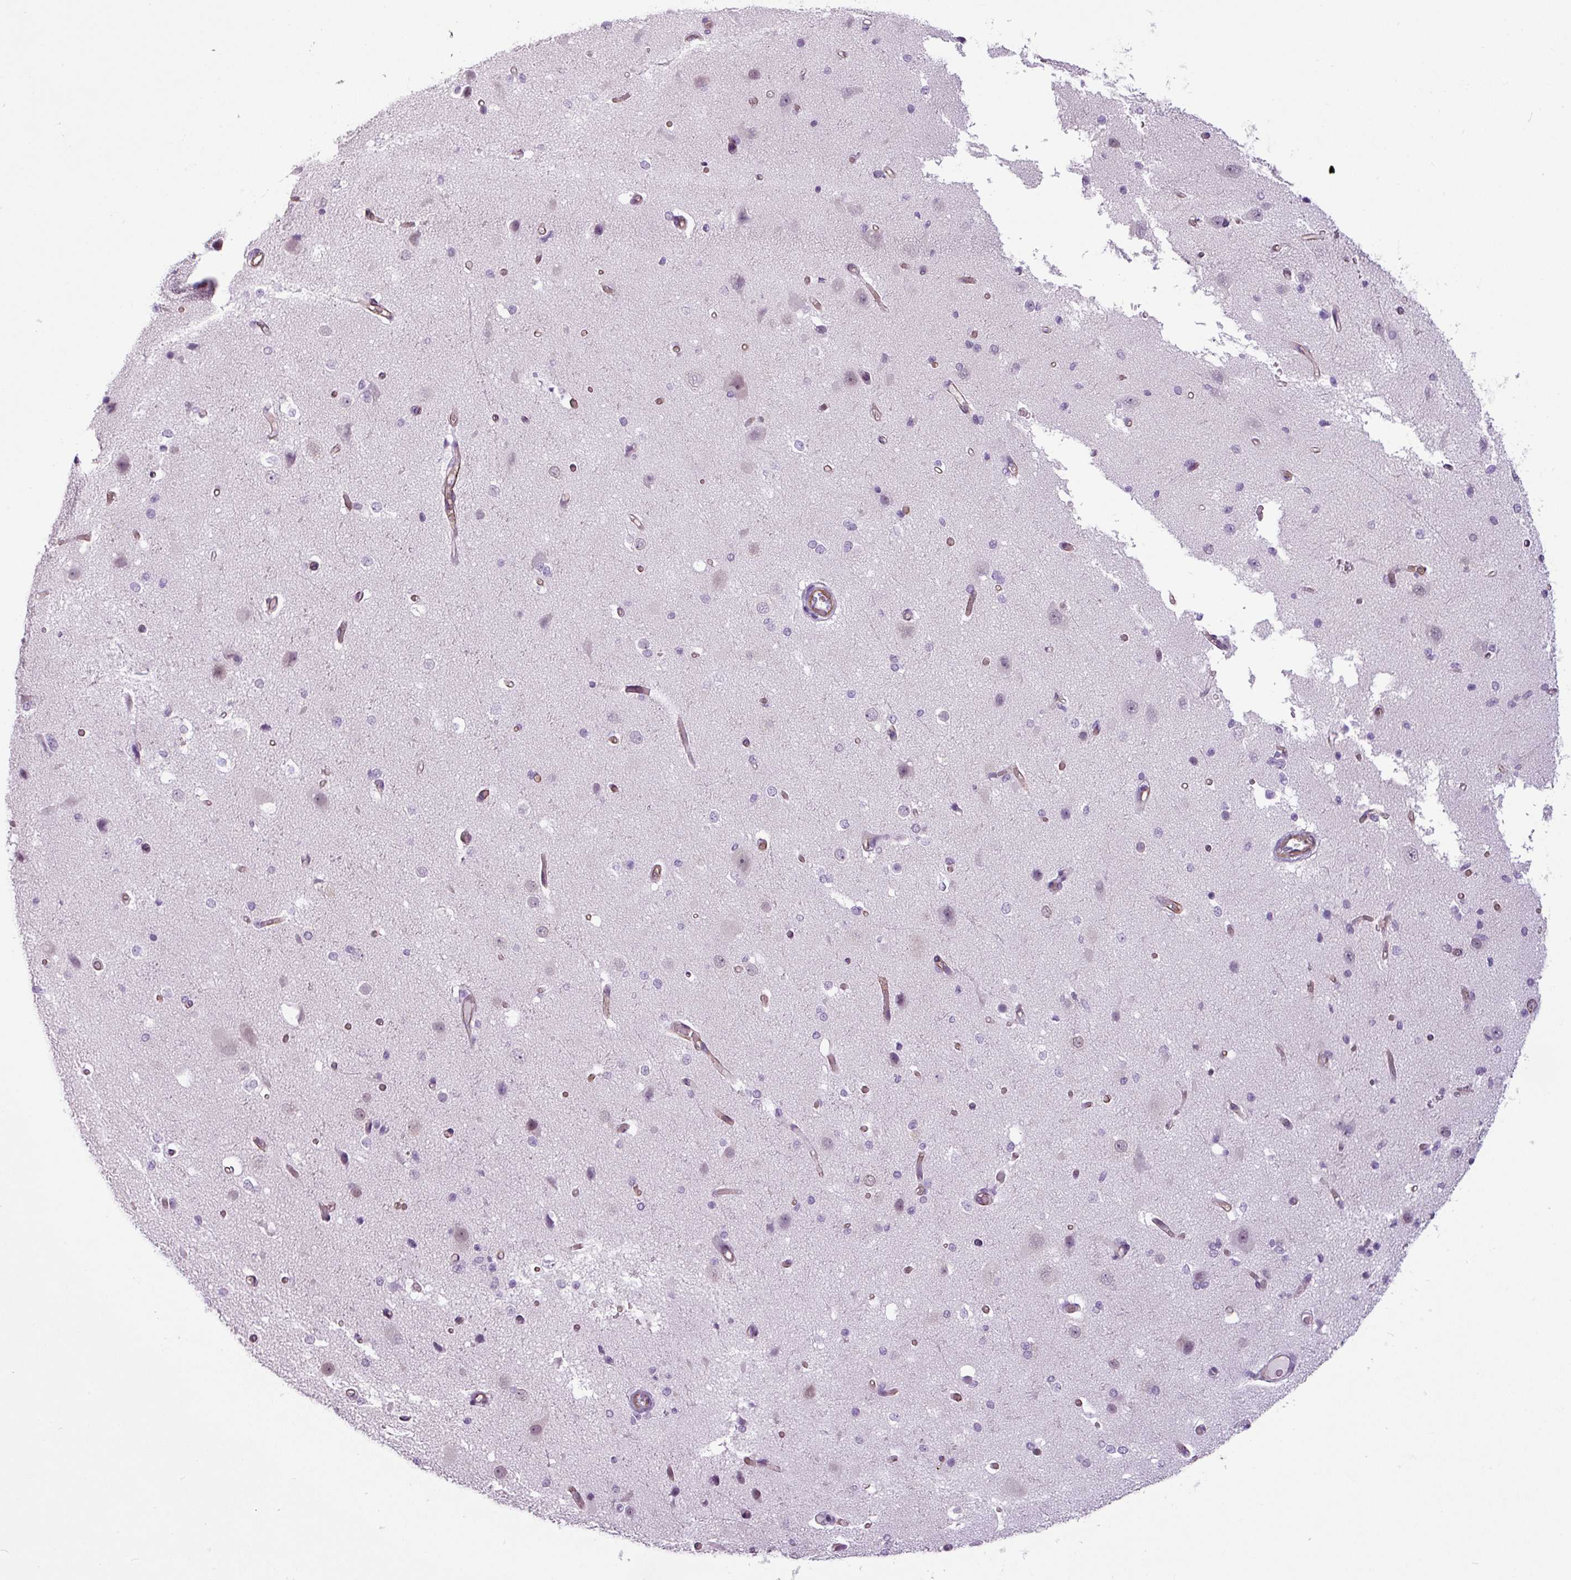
{"staining": {"intensity": "moderate", "quantity": "<25%", "location": "cytoplasmic/membranous"}, "tissue": "cerebral cortex", "cell_type": "Endothelial cells", "image_type": "normal", "snomed": [{"axis": "morphology", "description": "Normal tissue, NOS"}, {"axis": "morphology", "description": "Inflammation, NOS"}, {"axis": "topography", "description": "Cerebral cortex"}], "caption": "Moderate cytoplasmic/membranous expression is present in approximately <25% of endothelial cells in benign cerebral cortex.", "gene": "ATP10A", "patient": {"sex": "male", "age": 6}}